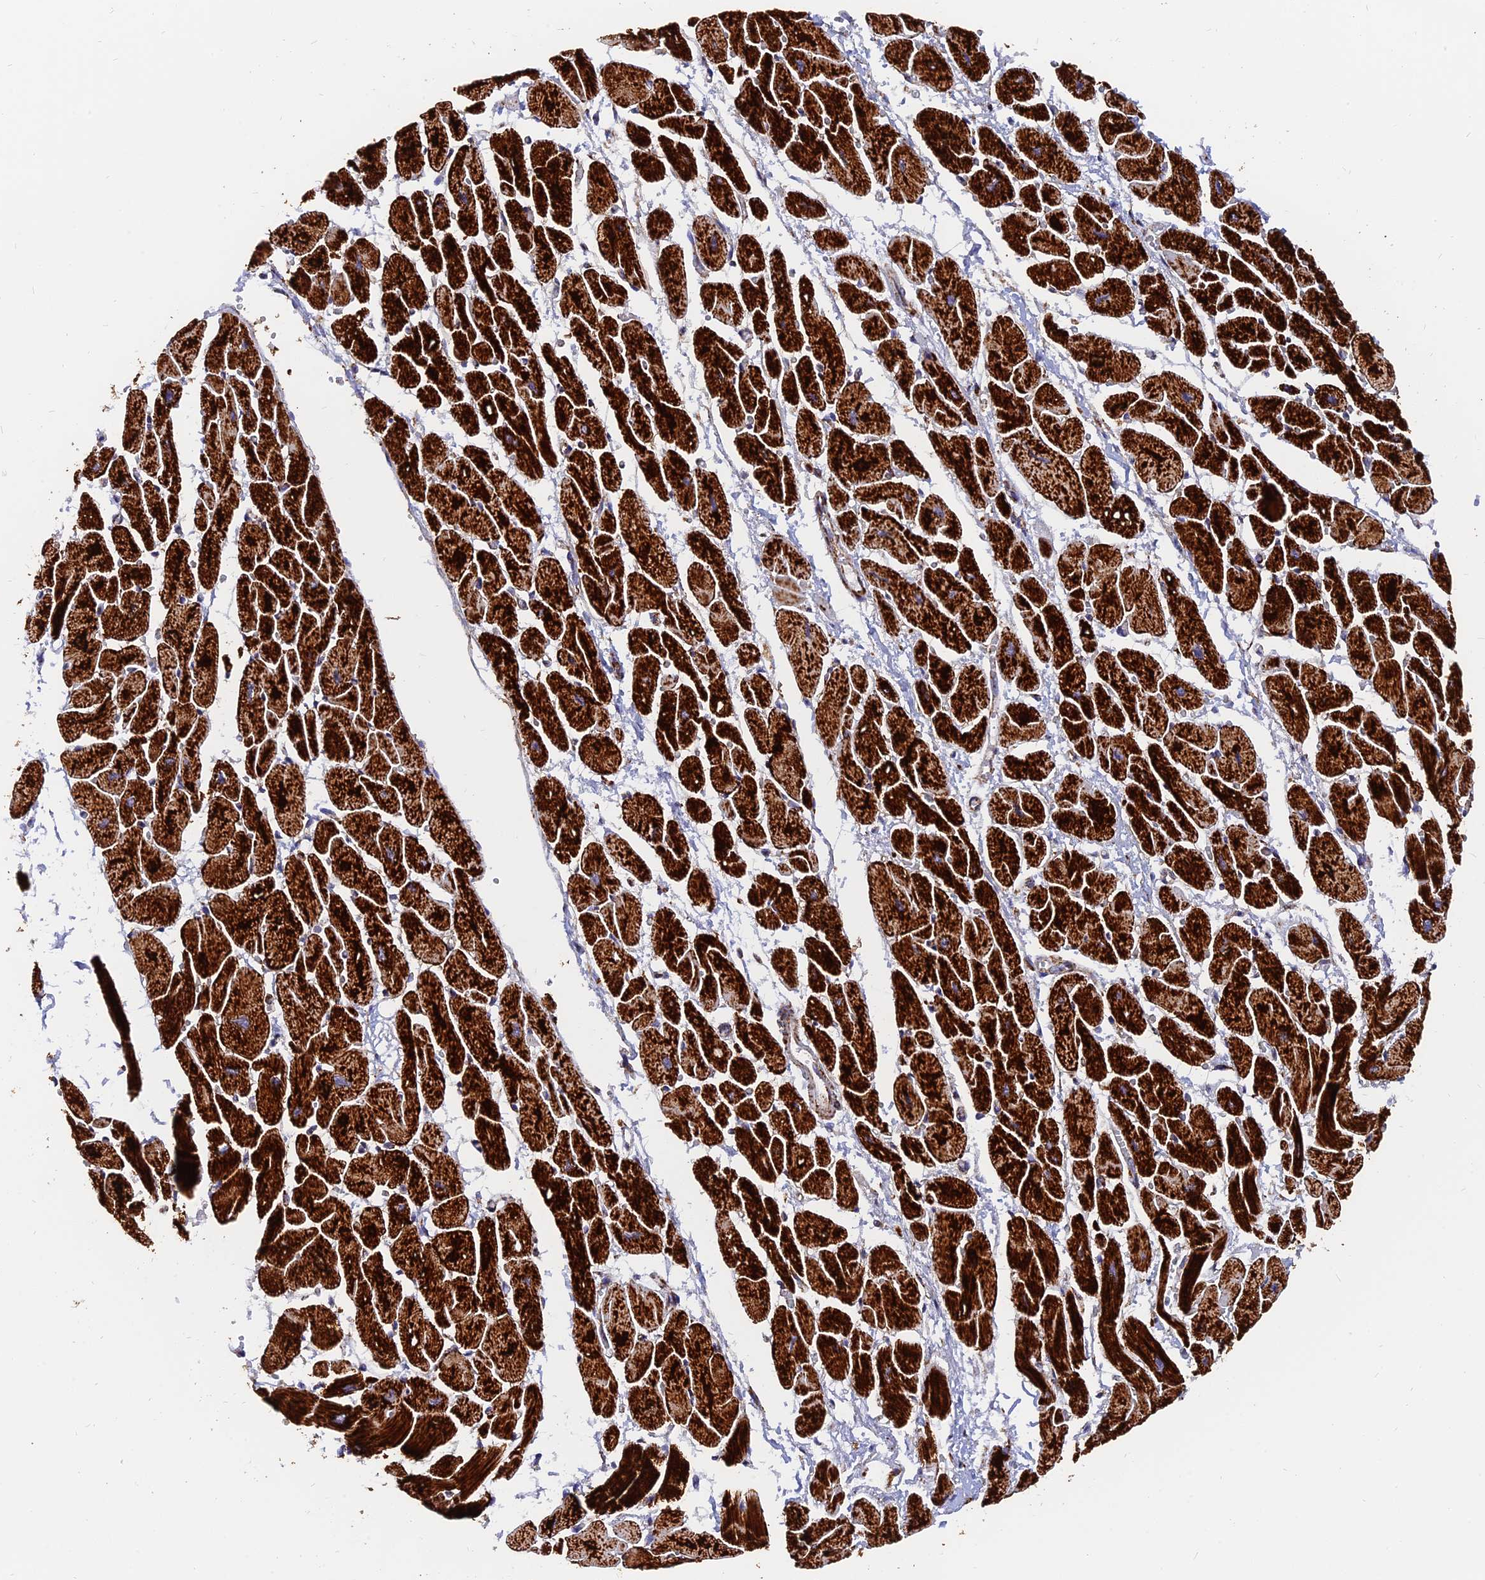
{"staining": {"intensity": "strong", "quantity": ">75%", "location": "cytoplasmic/membranous"}, "tissue": "heart muscle", "cell_type": "Cardiomyocytes", "image_type": "normal", "snomed": [{"axis": "morphology", "description": "Normal tissue, NOS"}, {"axis": "topography", "description": "Heart"}], "caption": "Immunohistochemical staining of benign human heart muscle shows >75% levels of strong cytoplasmic/membranous protein positivity in about >75% of cardiomyocytes. (DAB IHC, brown staining for protein, blue staining for nuclei).", "gene": "NDUFB6", "patient": {"sex": "female", "age": 54}}